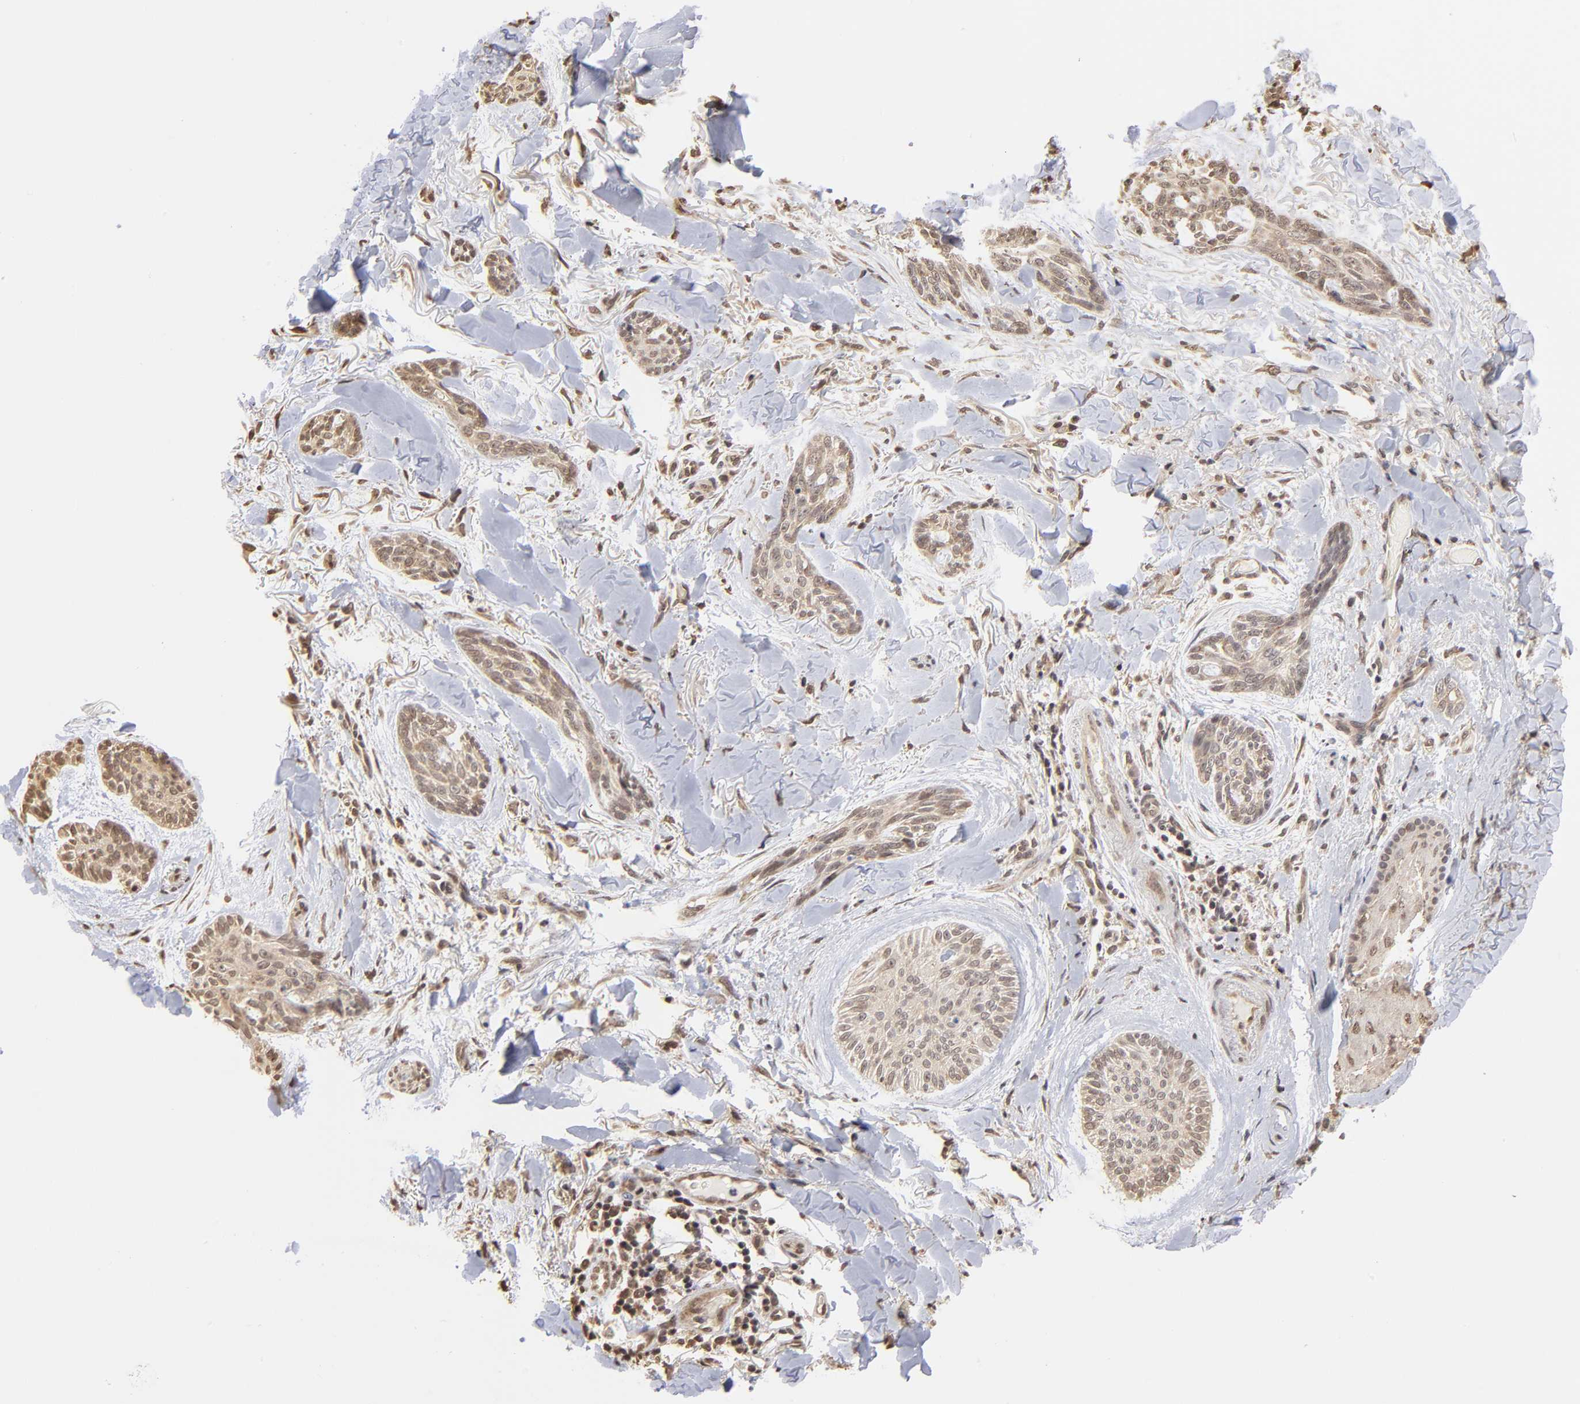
{"staining": {"intensity": "weak", "quantity": "25%-75%", "location": "cytoplasmic/membranous,nuclear"}, "tissue": "skin cancer", "cell_type": "Tumor cells", "image_type": "cancer", "snomed": [{"axis": "morphology", "description": "Normal tissue, NOS"}, {"axis": "morphology", "description": "Basal cell carcinoma"}, {"axis": "topography", "description": "Skin"}], "caption": "Immunohistochemical staining of skin cancer (basal cell carcinoma) displays weak cytoplasmic/membranous and nuclear protein positivity in approximately 25%-75% of tumor cells.", "gene": "BRPF1", "patient": {"sex": "female", "age": 71}}